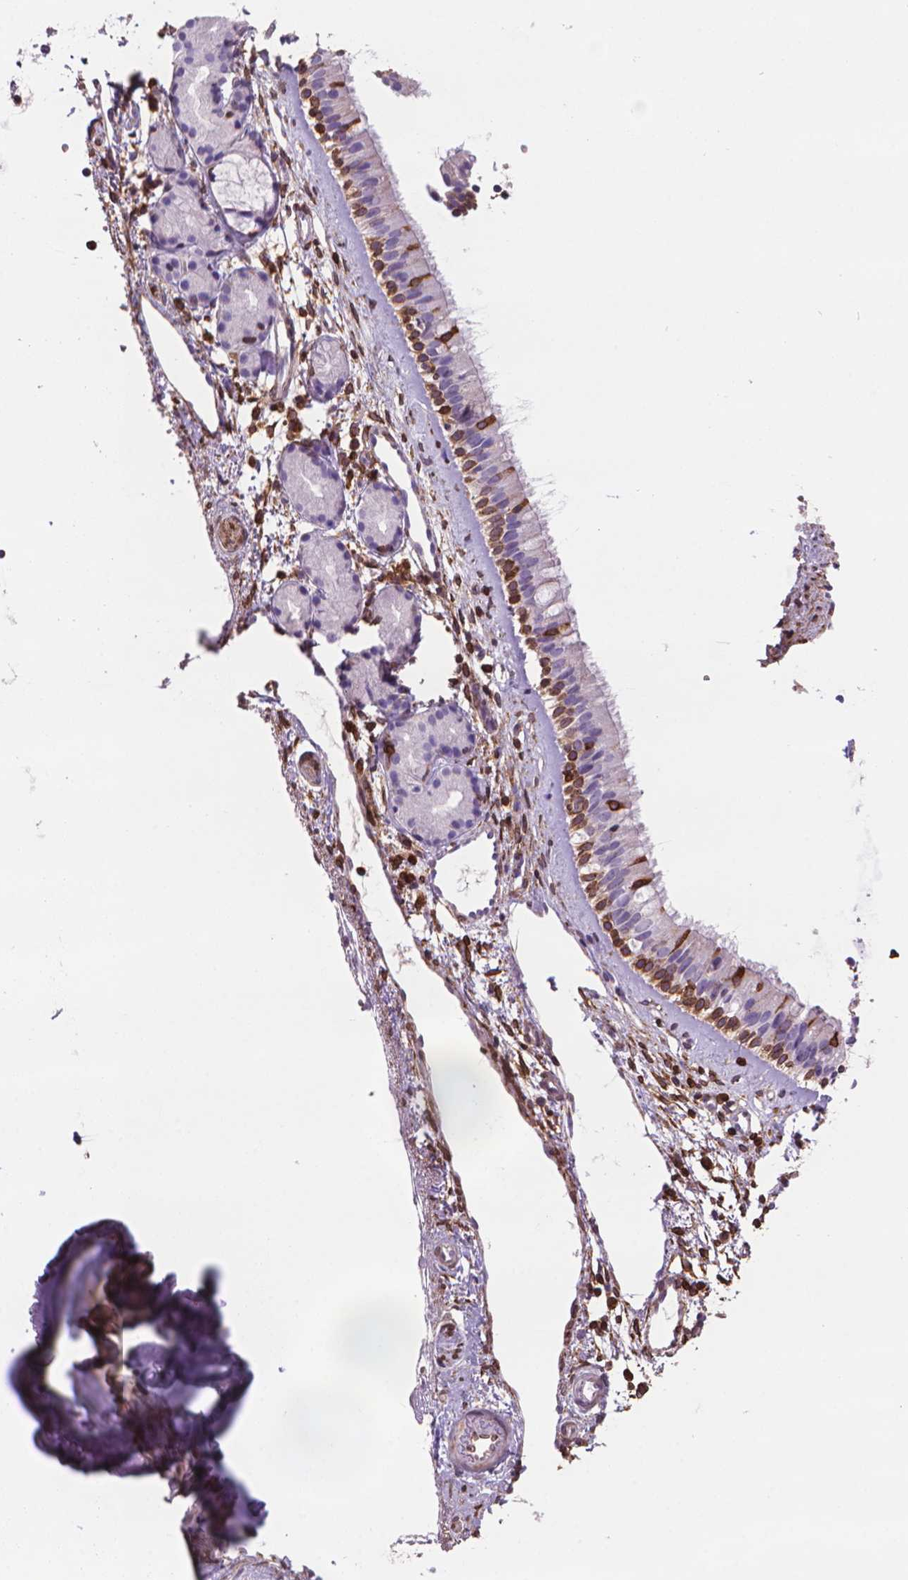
{"staining": {"intensity": "strong", "quantity": "25%-75%", "location": "cytoplasmic/membranous"}, "tissue": "nasopharynx", "cell_type": "Respiratory epithelial cells", "image_type": "normal", "snomed": [{"axis": "morphology", "description": "Normal tissue, NOS"}, {"axis": "topography", "description": "Nasopharynx"}], "caption": "Protein expression by IHC shows strong cytoplasmic/membranous staining in about 25%-75% of respiratory epithelial cells in normal nasopharynx. The protein is stained brown, and the nuclei are stained in blue (DAB (3,3'-diaminobenzidine) IHC with brightfield microscopy, high magnification).", "gene": "BCL2", "patient": {"sex": "female", "age": 52}}